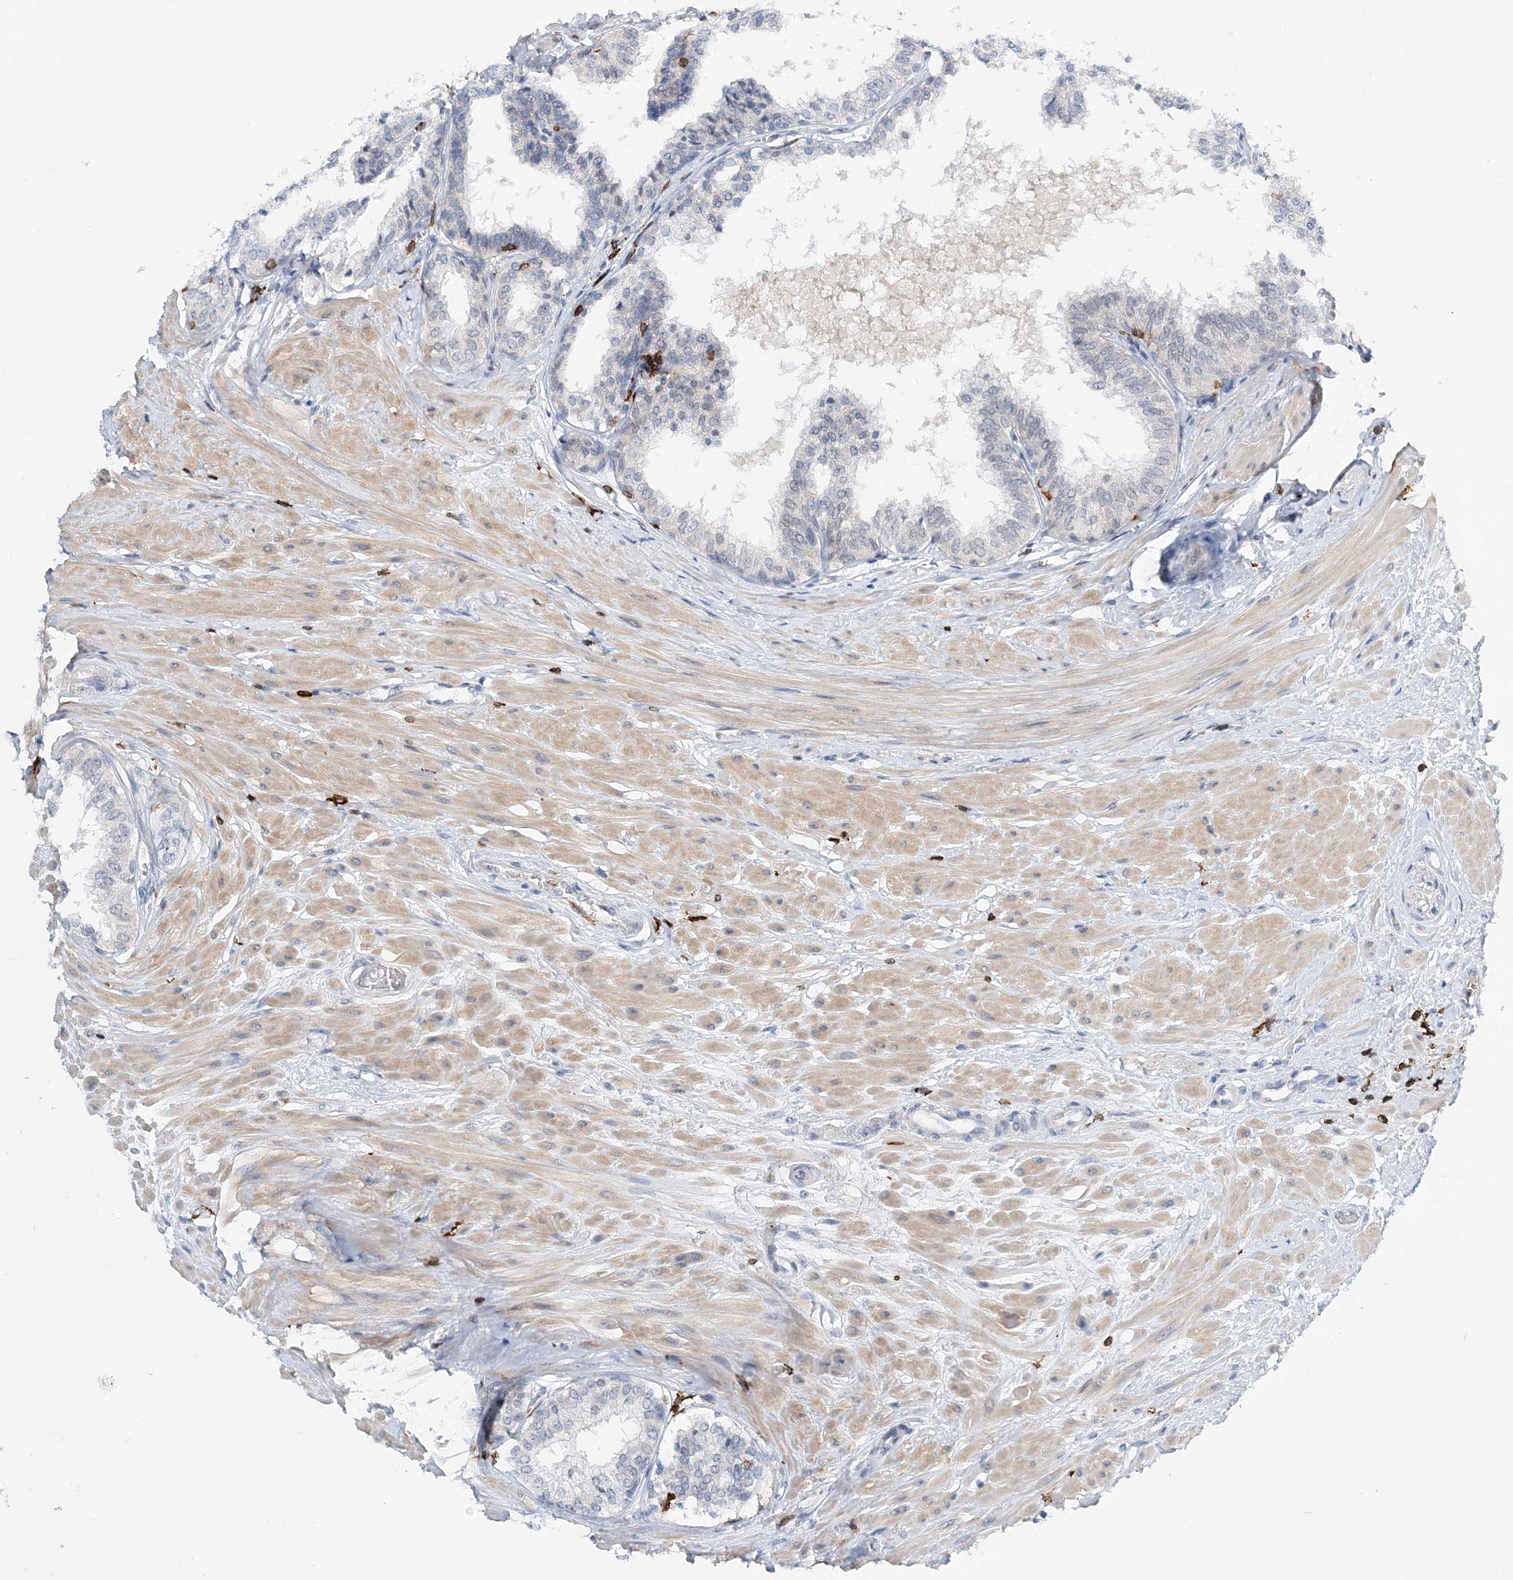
{"staining": {"intensity": "negative", "quantity": "none", "location": "none"}, "tissue": "prostate", "cell_type": "Glandular cells", "image_type": "normal", "snomed": [{"axis": "morphology", "description": "Normal tissue, NOS"}, {"axis": "topography", "description": "Prostate"}], "caption": "A photomicrograph of human prostate is negative for staining in glandular cells. Brightfield microscopy of immunohistochemistry (IHC) stained with DAB (3,3'-diaminobenzidine) (brown) and hematoxylin (blue), captured at high magnification.", "gene": "PRMT9", "patient": {"sex": "male", "age": 48}}